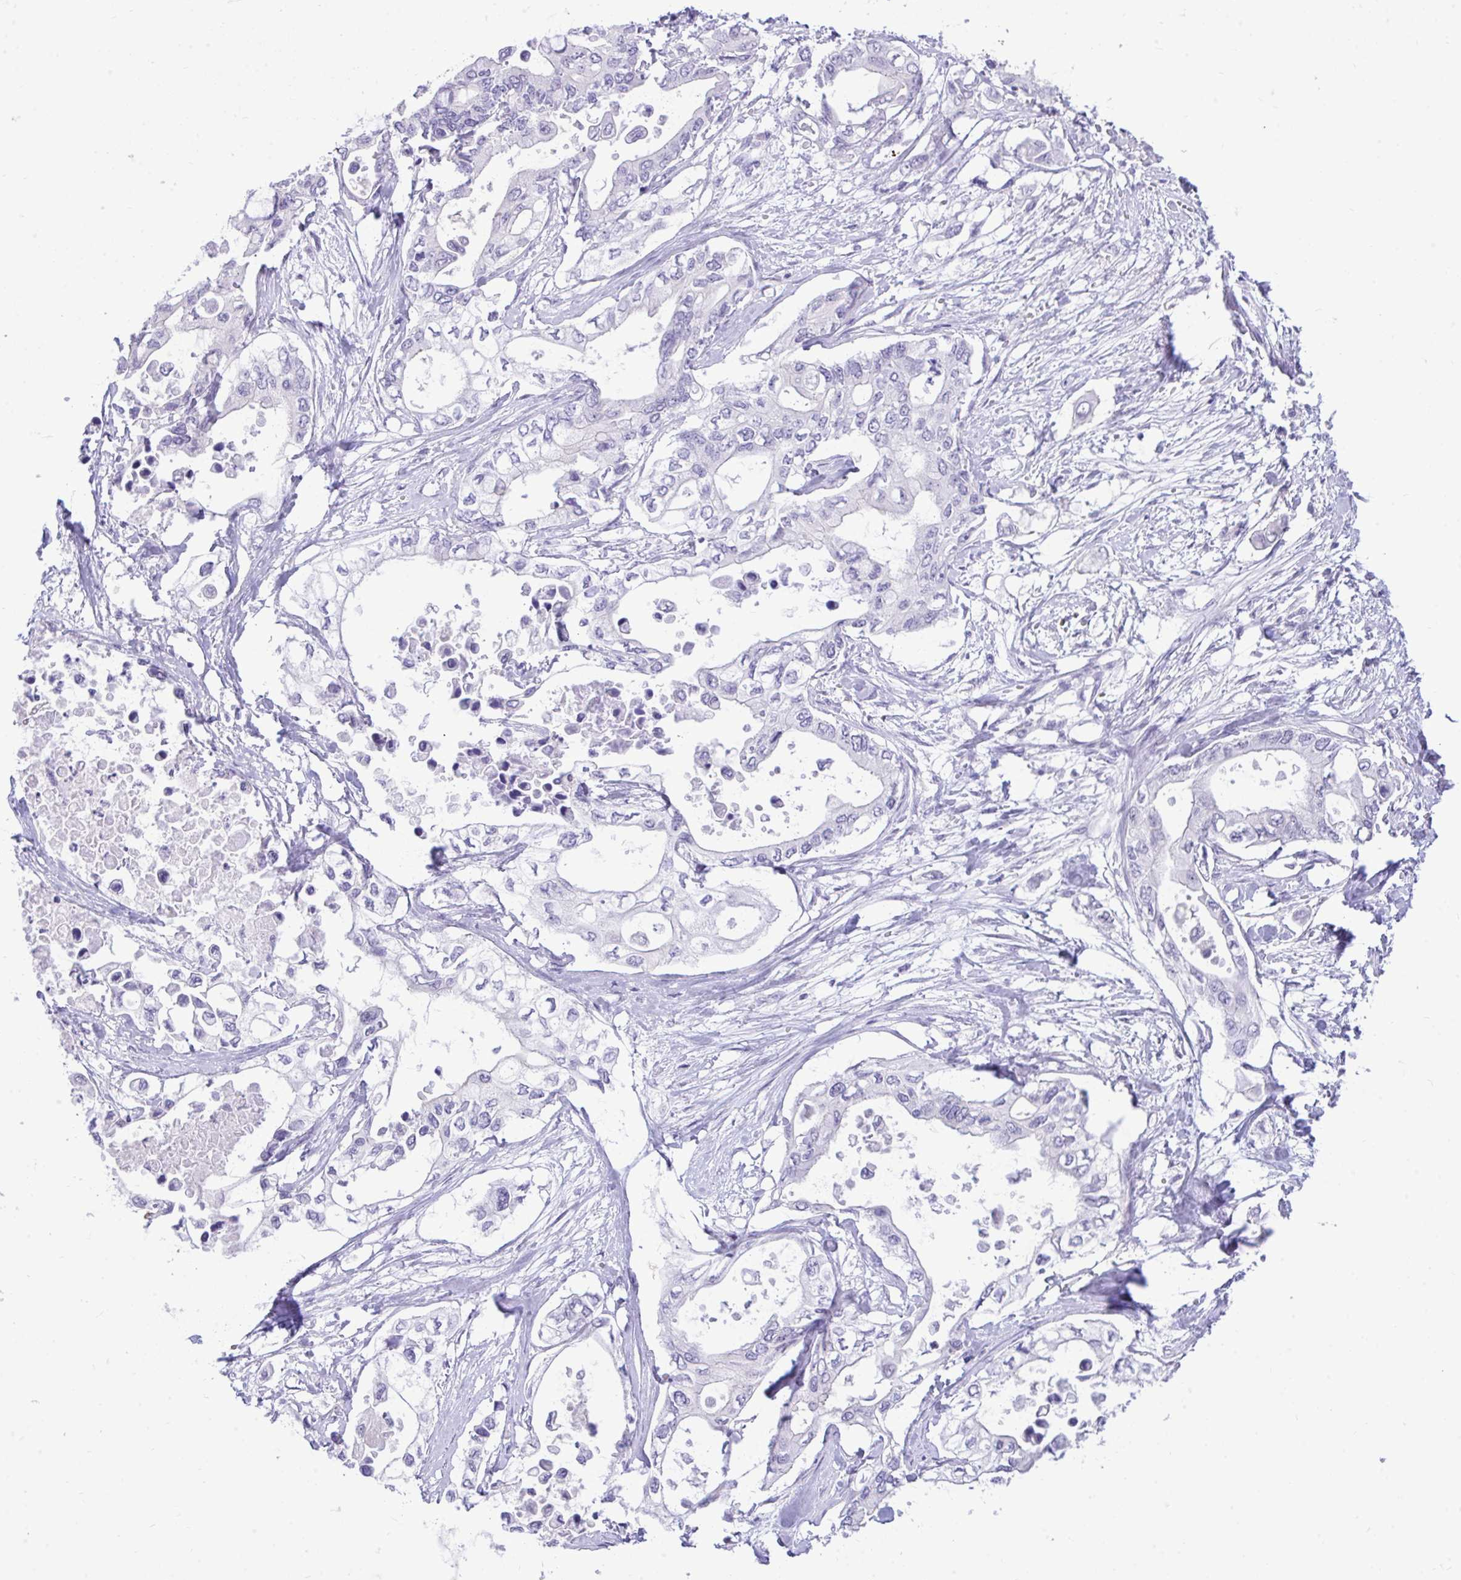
{"staining": {"intensity": "negative", "quantity": "none", "location": "none"}, "tissue": "pancreatic cancer", "cell_type": "Tumor cells", "image_type": "cancer", "snomed": [{"axis": "morphology", "description": "Adenocarcinoma, NOS"}, {"axis": "topography", "description": "Pancreas"}], "caption": "The photomicrograph reveals no significant expression in tumor cells of pancreatic adenocarcinoma.", "gene": "PRM2", "patient": {"sex": "female", "age": 63}}